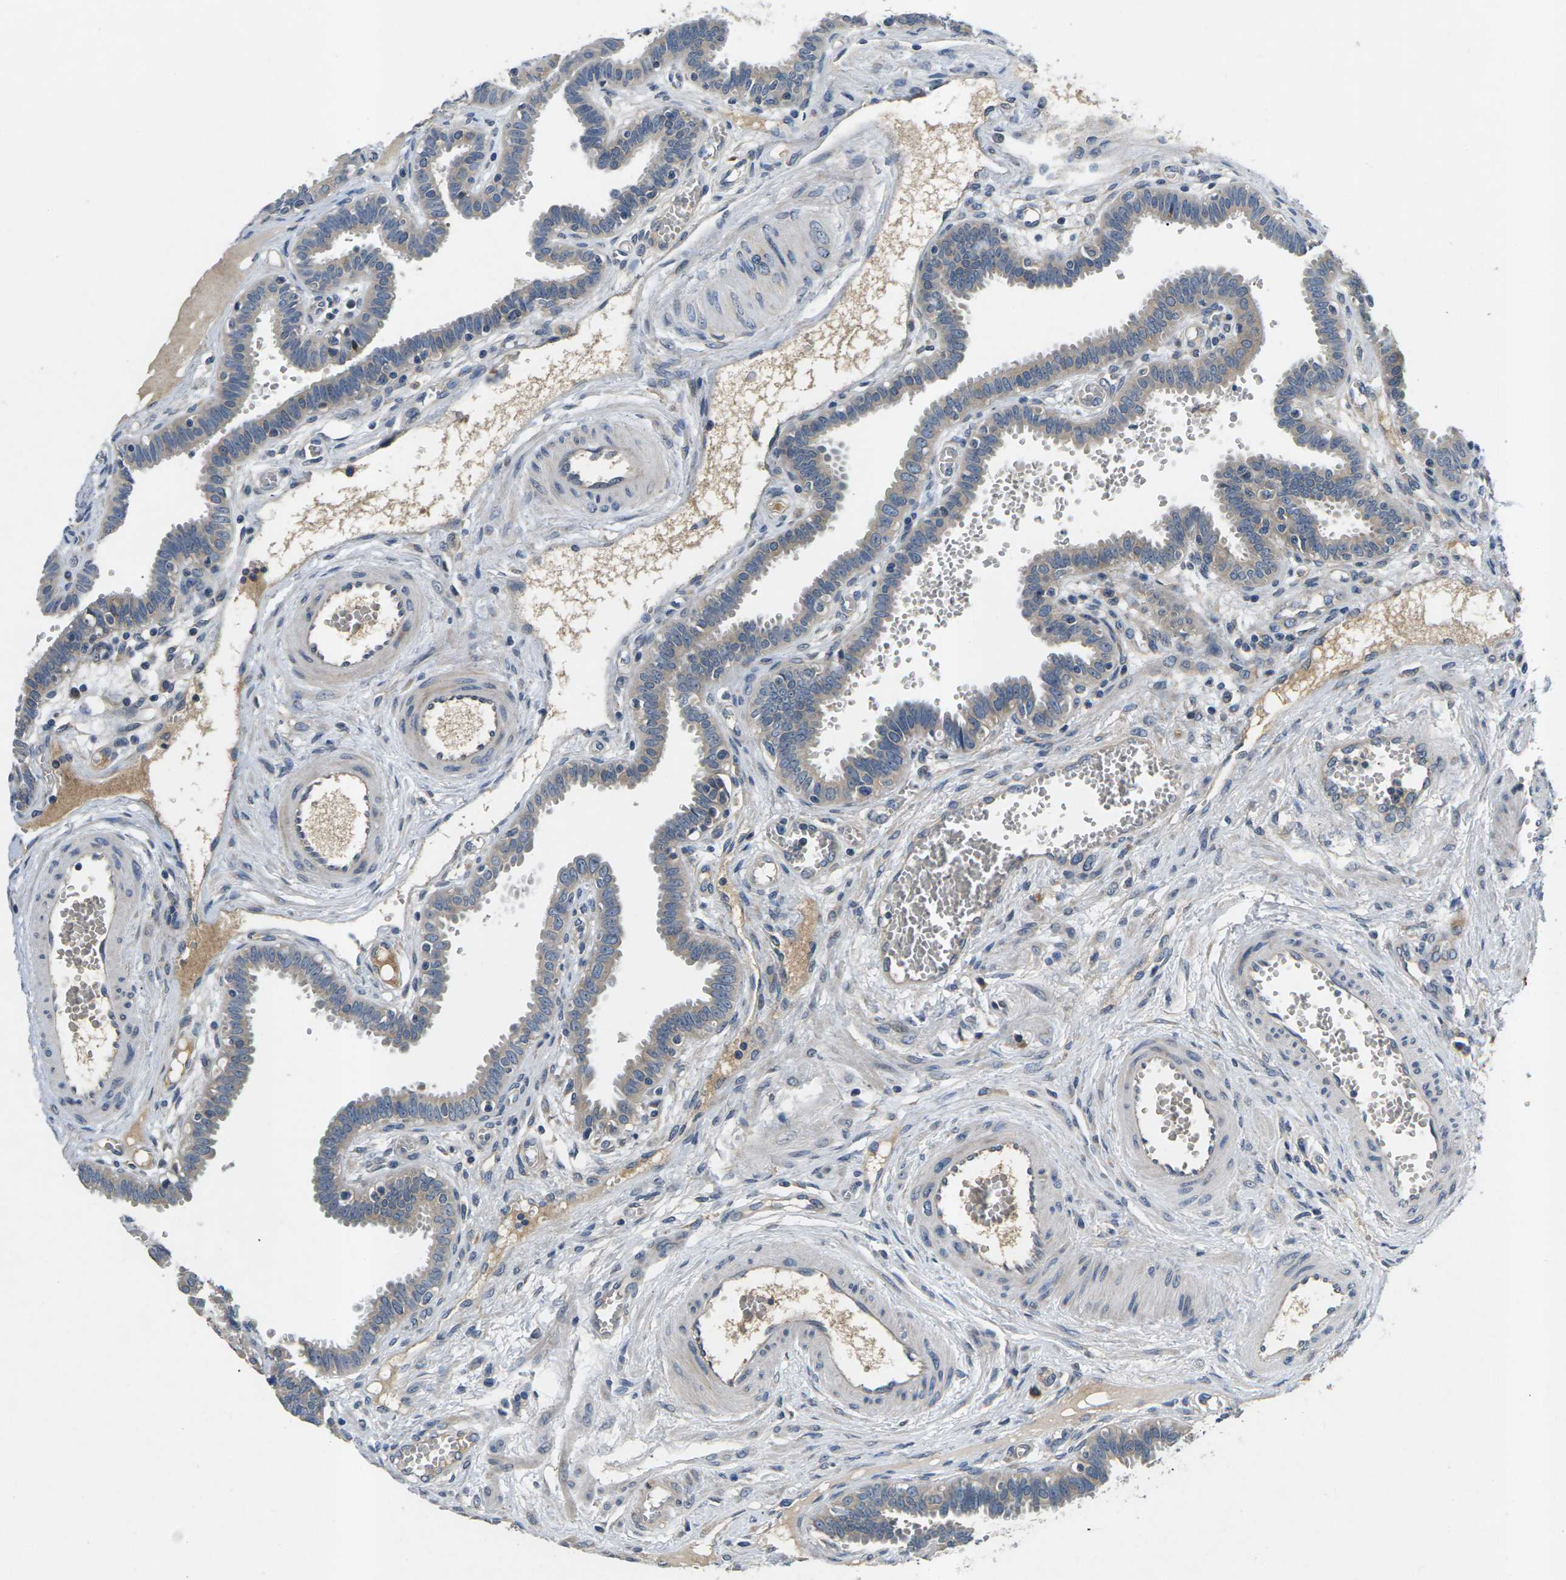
{"staining": {"intensity": "weak", "quantity": "25%-75%", "location": "cytoplasmic/membranous"}, "tissue": "fallopian tube", "cell_type": "Glandular cells", "image_type": "normal", "snomed": [{"axis": "morphology", "description": "Normal tissue, NOS"}, {"axis": "topography", "description": "Fallopian tube"}], "caption": "Immunohistochemical staining of benign fallopian tube reveals weak cytoplasmic/membranous protein positivity in about 25%-75% of glandular cells.", "gene": "ERGIC3", "patient": {"sex": "female", "age": 32}}